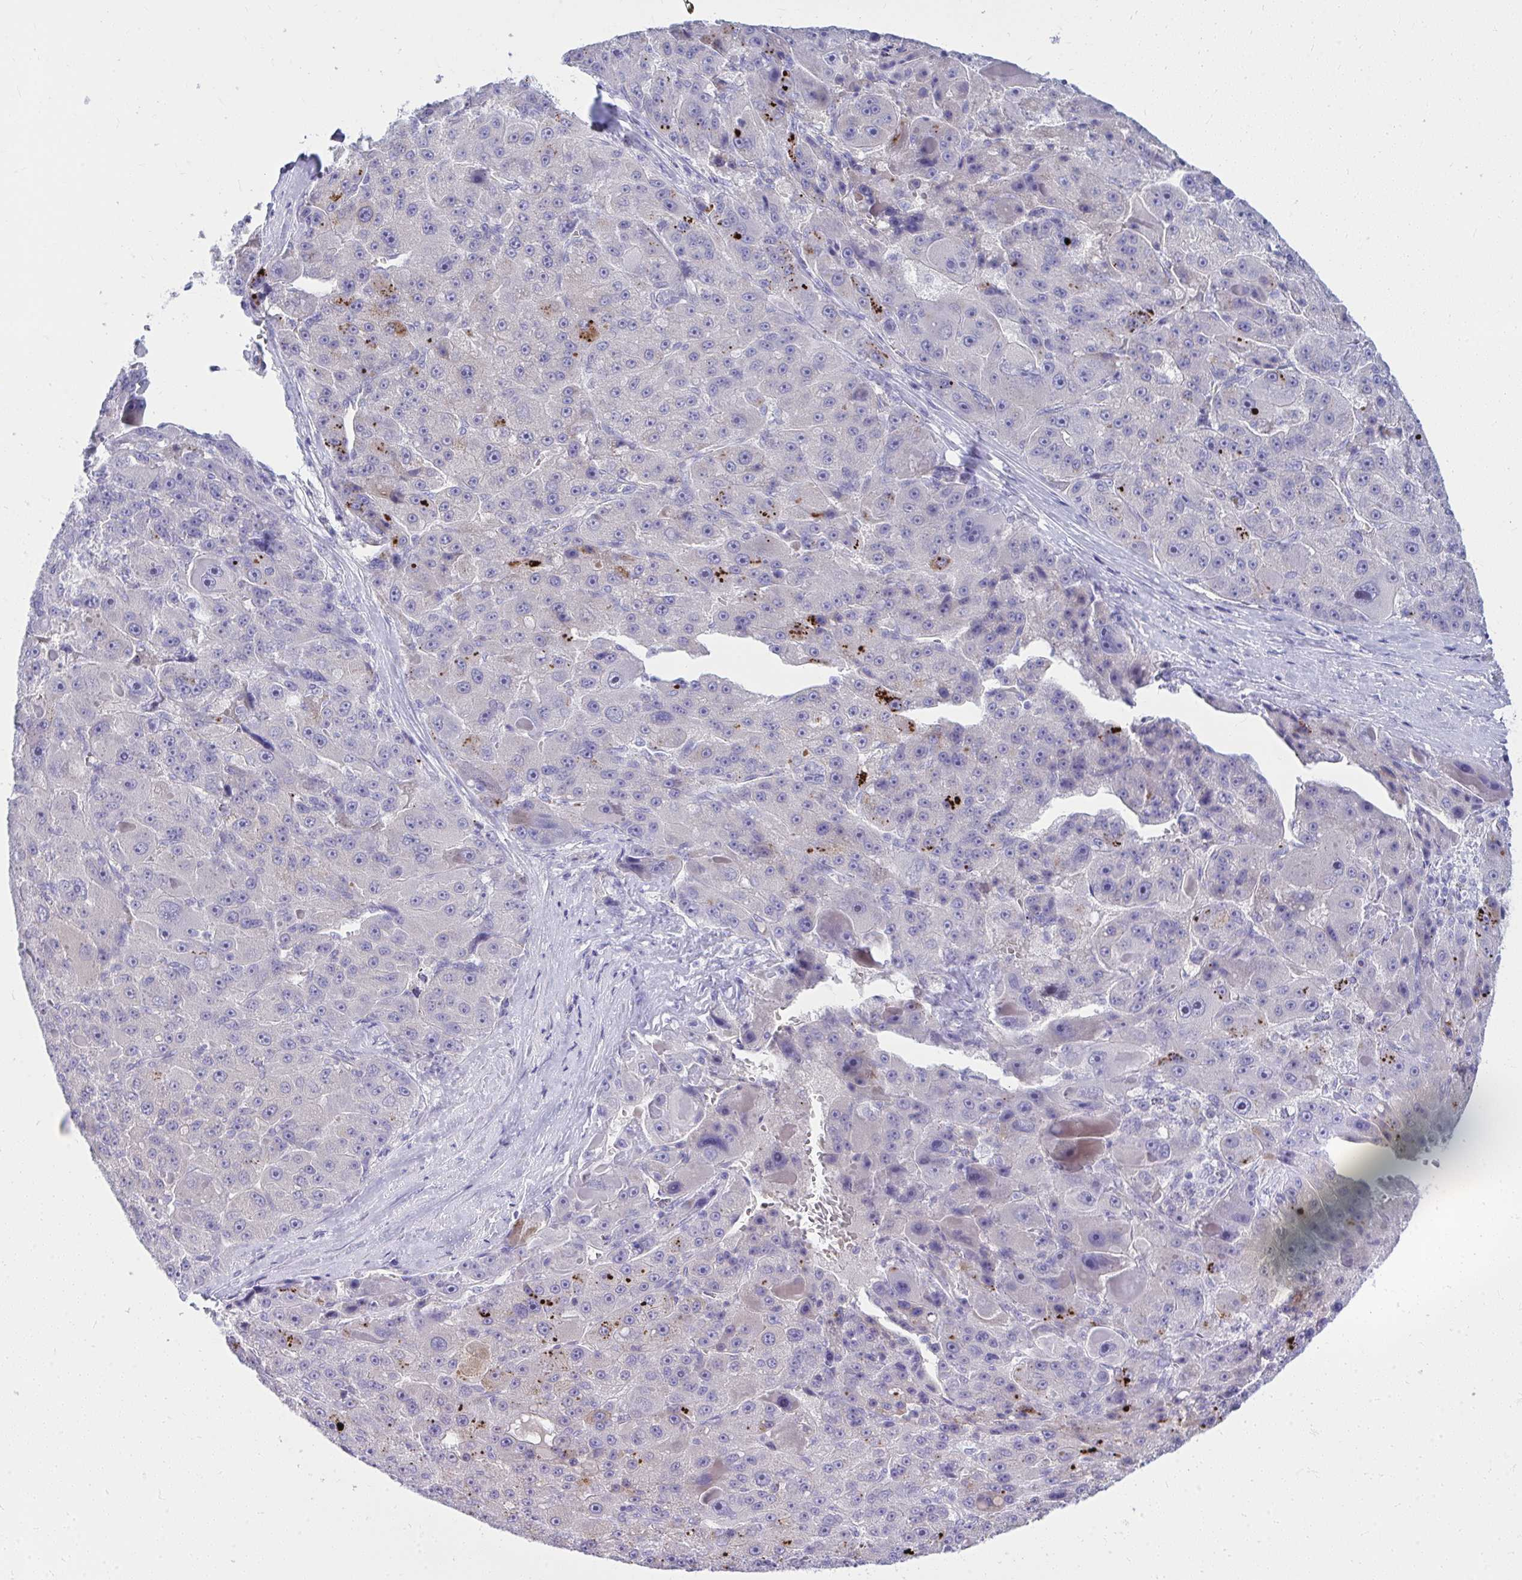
{"staining": {"intensity": "negative", "quantity": "none", "location": "none"}, "tissue": "liver cancer", "cell_type": "Tumor cells", "image_type": "cancer", "snomed": [{"axis": "morphology", "description": "Carcinoma, Hepatocellular, NOS"}, {"axis": "topography", "description": "Liver"}], "caption": "There is no significant positivity in tumor cells of liver hepatocellular carcinoma.", "gene": "LRRC36", "patient": {"sex": "male", "age": 76}}